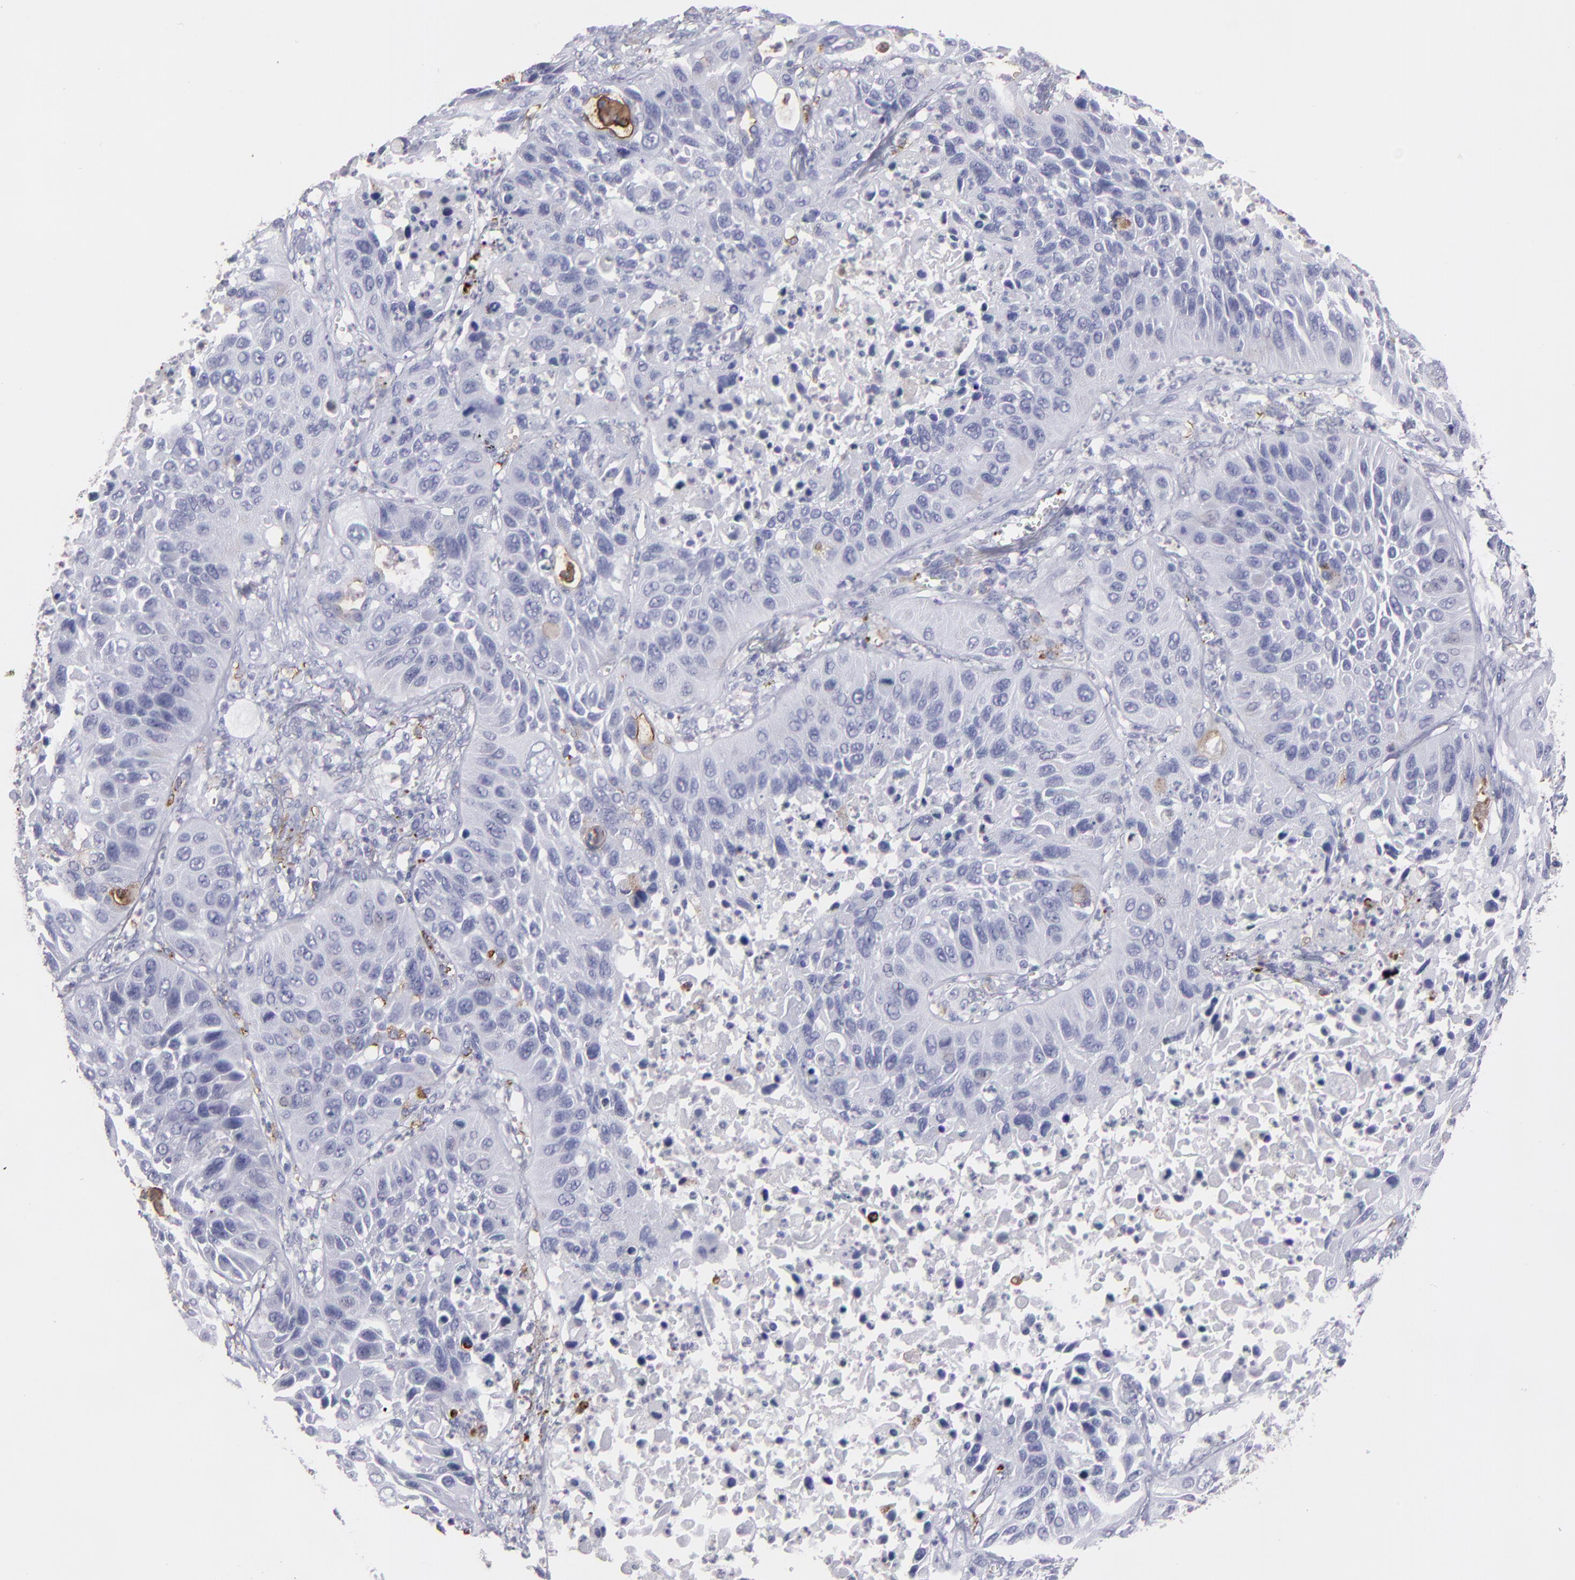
{"staining": {"intensity": "negative", "quantity": "none", "location": "none"}, "tissue": "lung cancer", "cell_type": "Tumor cells", "image_type": "cancer", "snomed": [{"axis": "morphology", "description": "Squamous cell carcinoma, NOS"}, {"axis": "topography", "description": "Lung"}], "caption": "This image is of squamous cell carcinoma (lung) stained with immunohistochemistry (IHC) to label a protein in brown with the nuclei are counter-stained blue. There is no expression in tumor cells.", "gene": "CD36", "patient": {"sex": "female", "age": 76}}